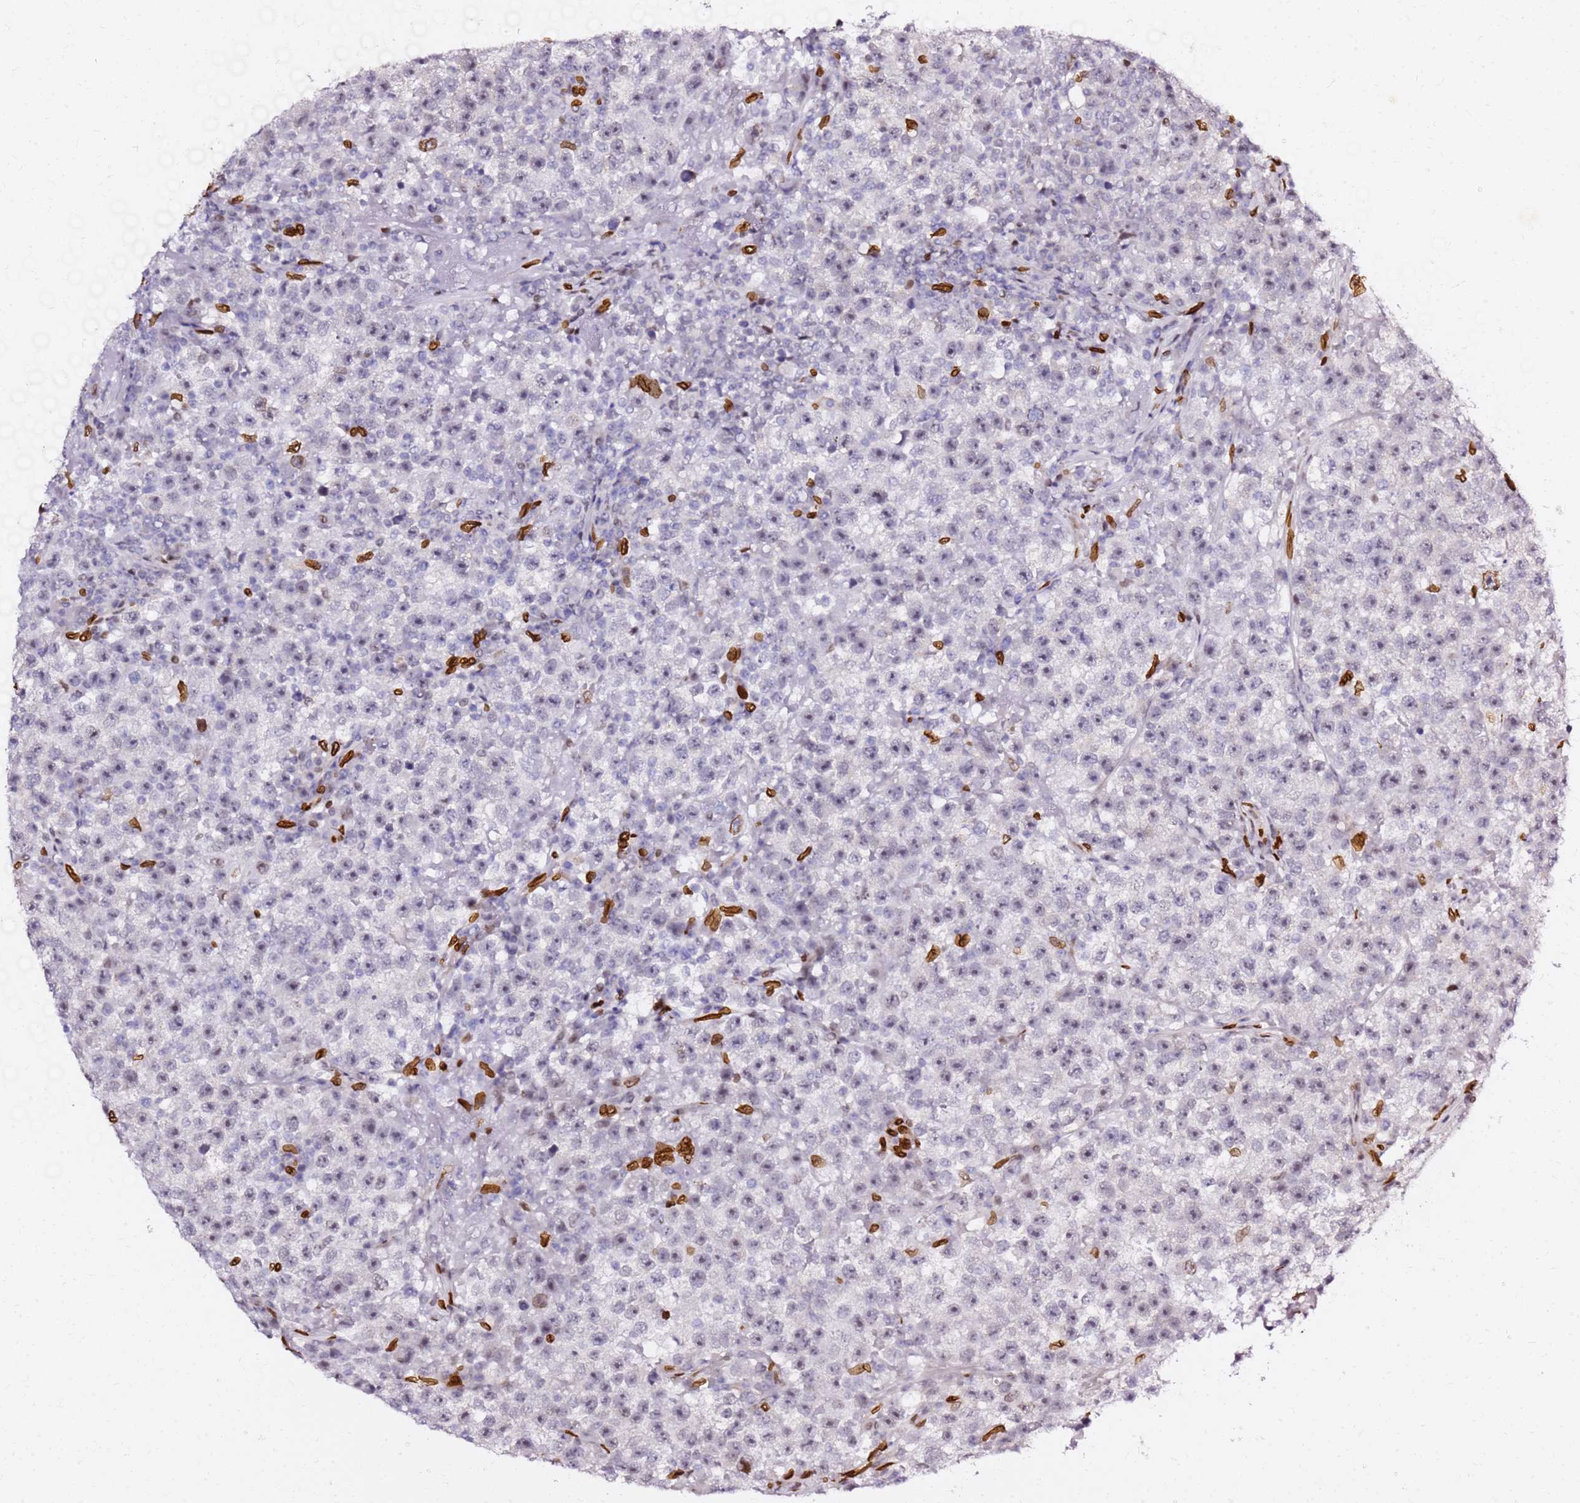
{"staining": {"intensity": "negative", "quantity": "none", "location": "none"}, "tissue": "testis cancer", "cell_type": "Tumor cells", "image_type": "cancer", "snomed": [{"axis": "morphology", "description": "Seminoma, NOS"}, {"axis": "topography", "description": "Testis"}], "caption": "Tumor cells show no significant protein staining in seminoma (testis).", "gene": "C6orf141", "patient": {"sex": "male", "age": 22}}